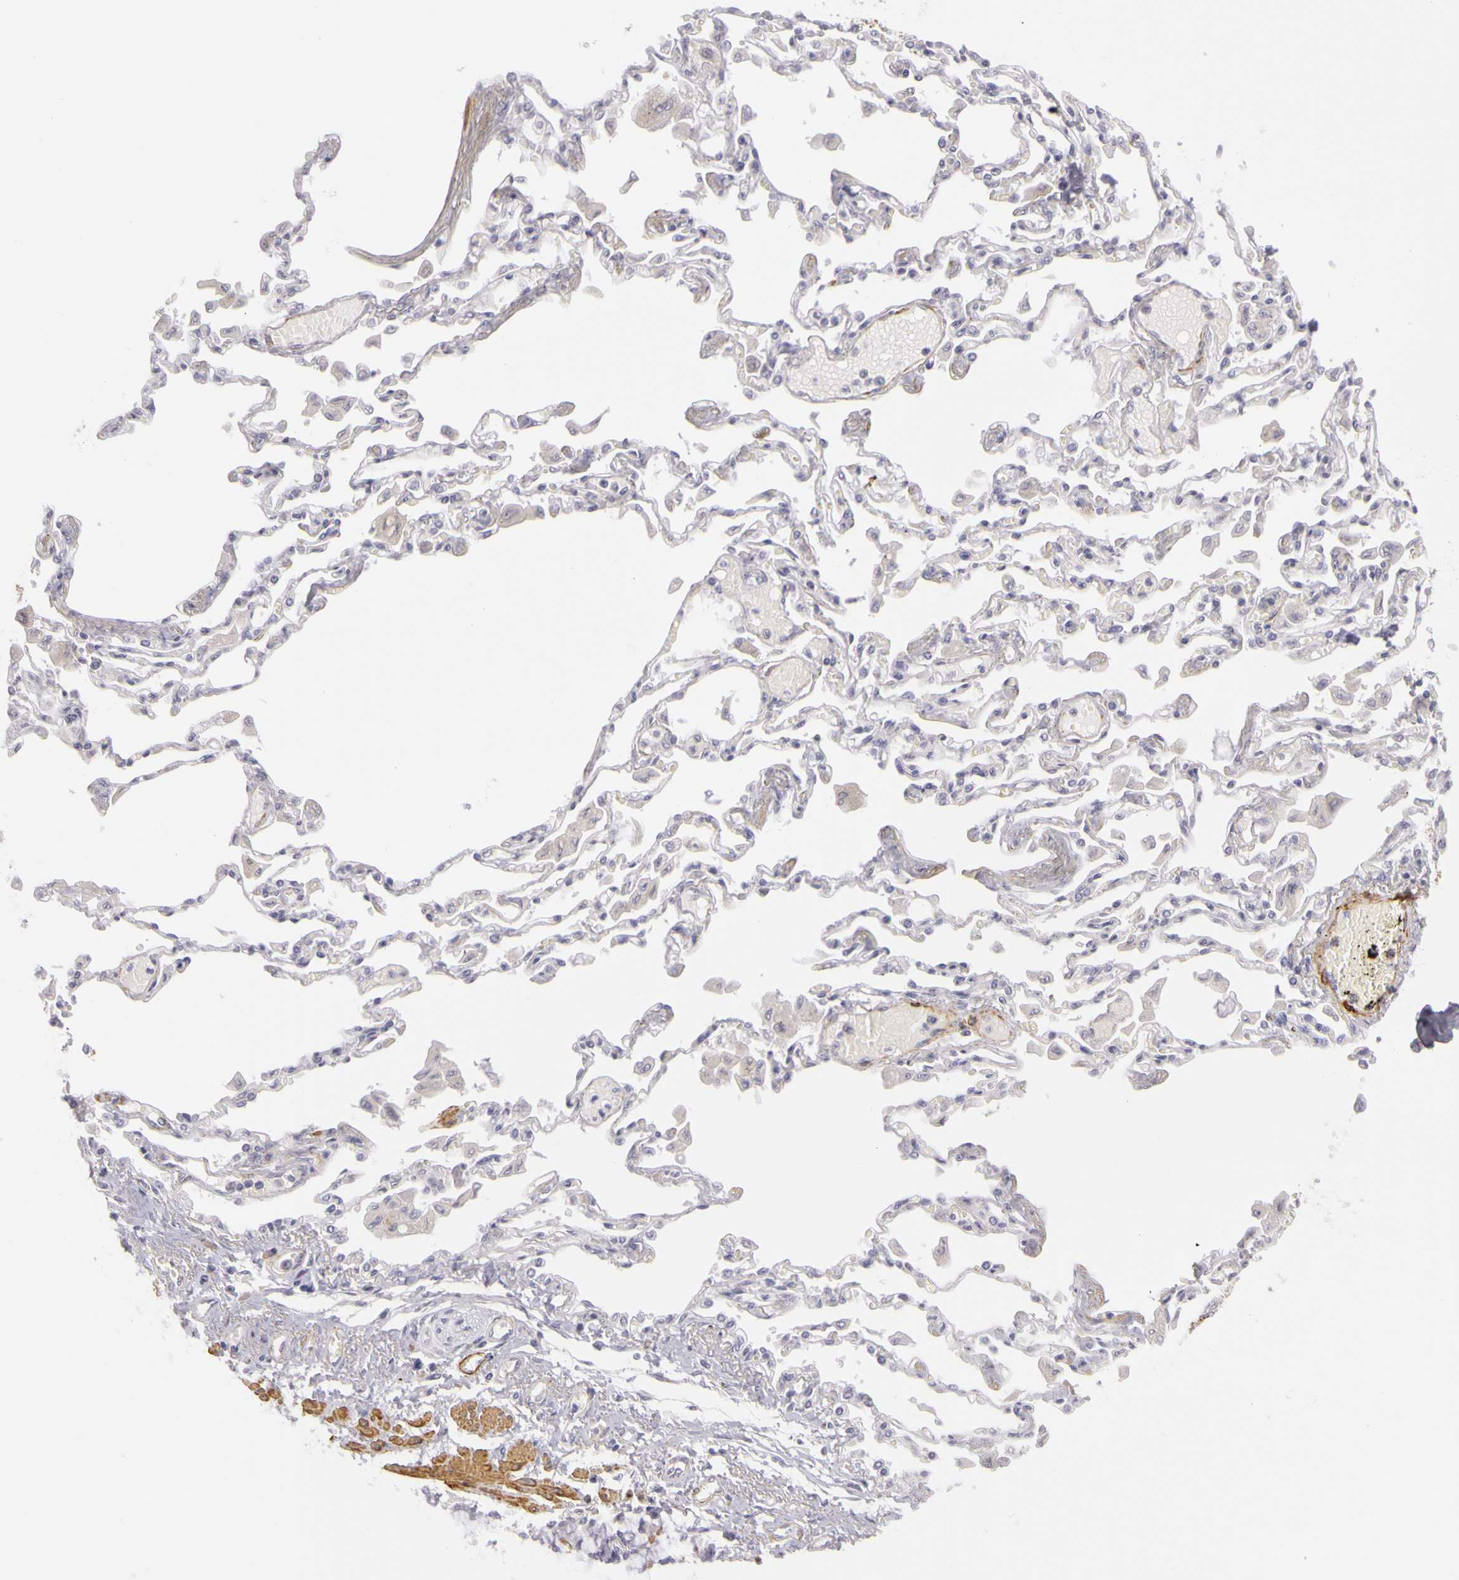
{"staining": {"intensity": "negative", "quantity": "none", "location": "none"}, "tissue": "adipose tissue", "cell_type": "Adipocytes", "image_type": "normal", "snomed": [{"axis": "morphology", "description": "Normal tissue, NOS"}, {"axis": "morphology", "description": "Adenocarcinoma, NOS"}, {"axis": "topography", "description": "Cartilage tissue"}, {"axis": "topography", "description": "Lung"}], "caption": "Benign adipose tissue was stained to show a protein in brown. There is no significant expression in adipocytes.", "gene": "CNTN2", "patient": {"sex": "female", "age": 67}}